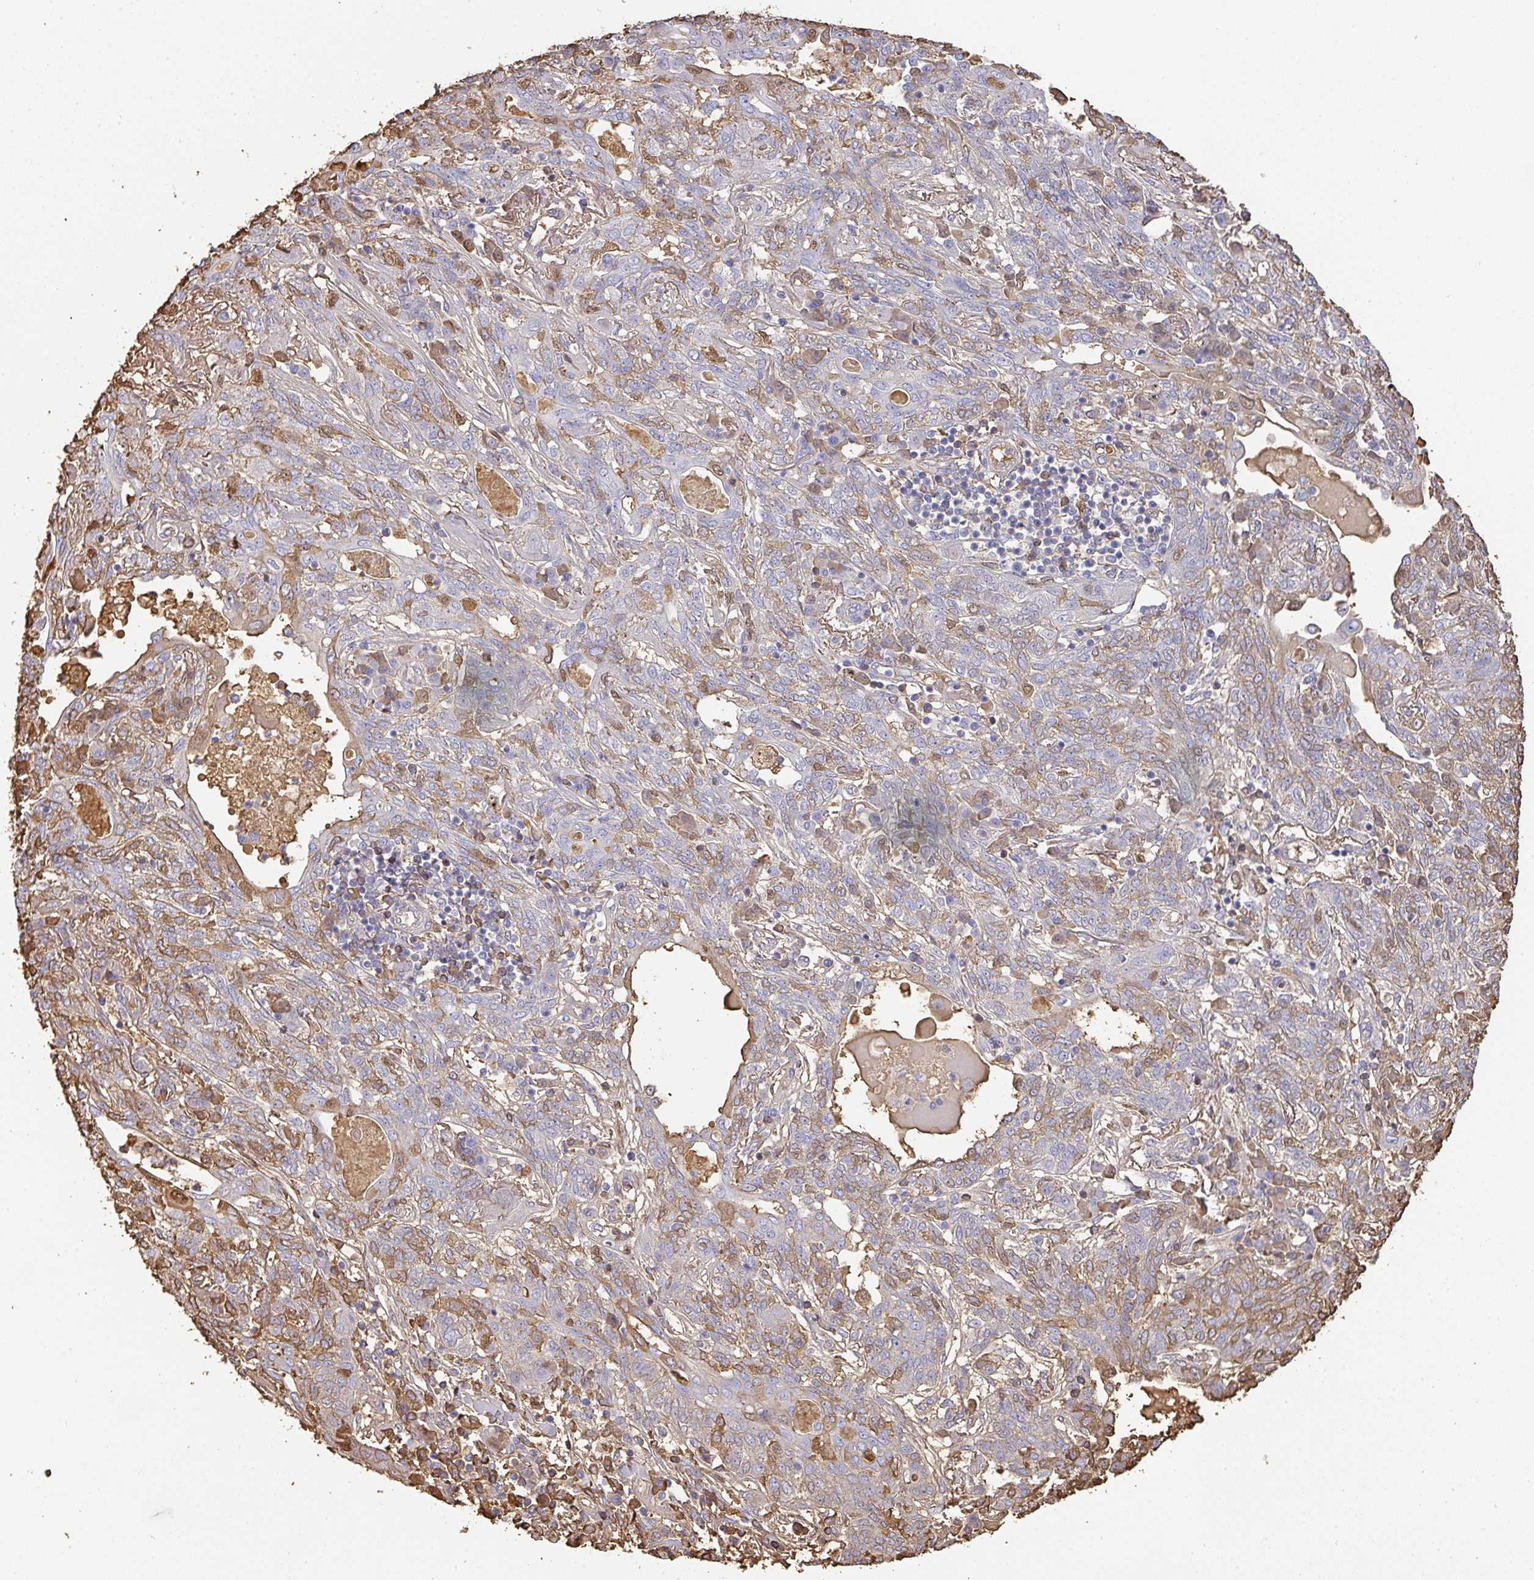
{"staining": {"intensity": "negative", "quantity": "none", "location": "none"}, "tissue": "lung cancer", "cell_type": "Tumor cells", "image_type": "cancer", "snomed": [{"axis": "morphology", "description": "Squamous cell carcinoma, NOS"}, {"axis": "topography", "description": "Lung"}], "caption": "This is an immunohistochemistry (IHC) micrograph of lung cancer. There is no expression in tumor cells.", "gene": "ALB", "patient": {"sex": "female", "age": 70}}